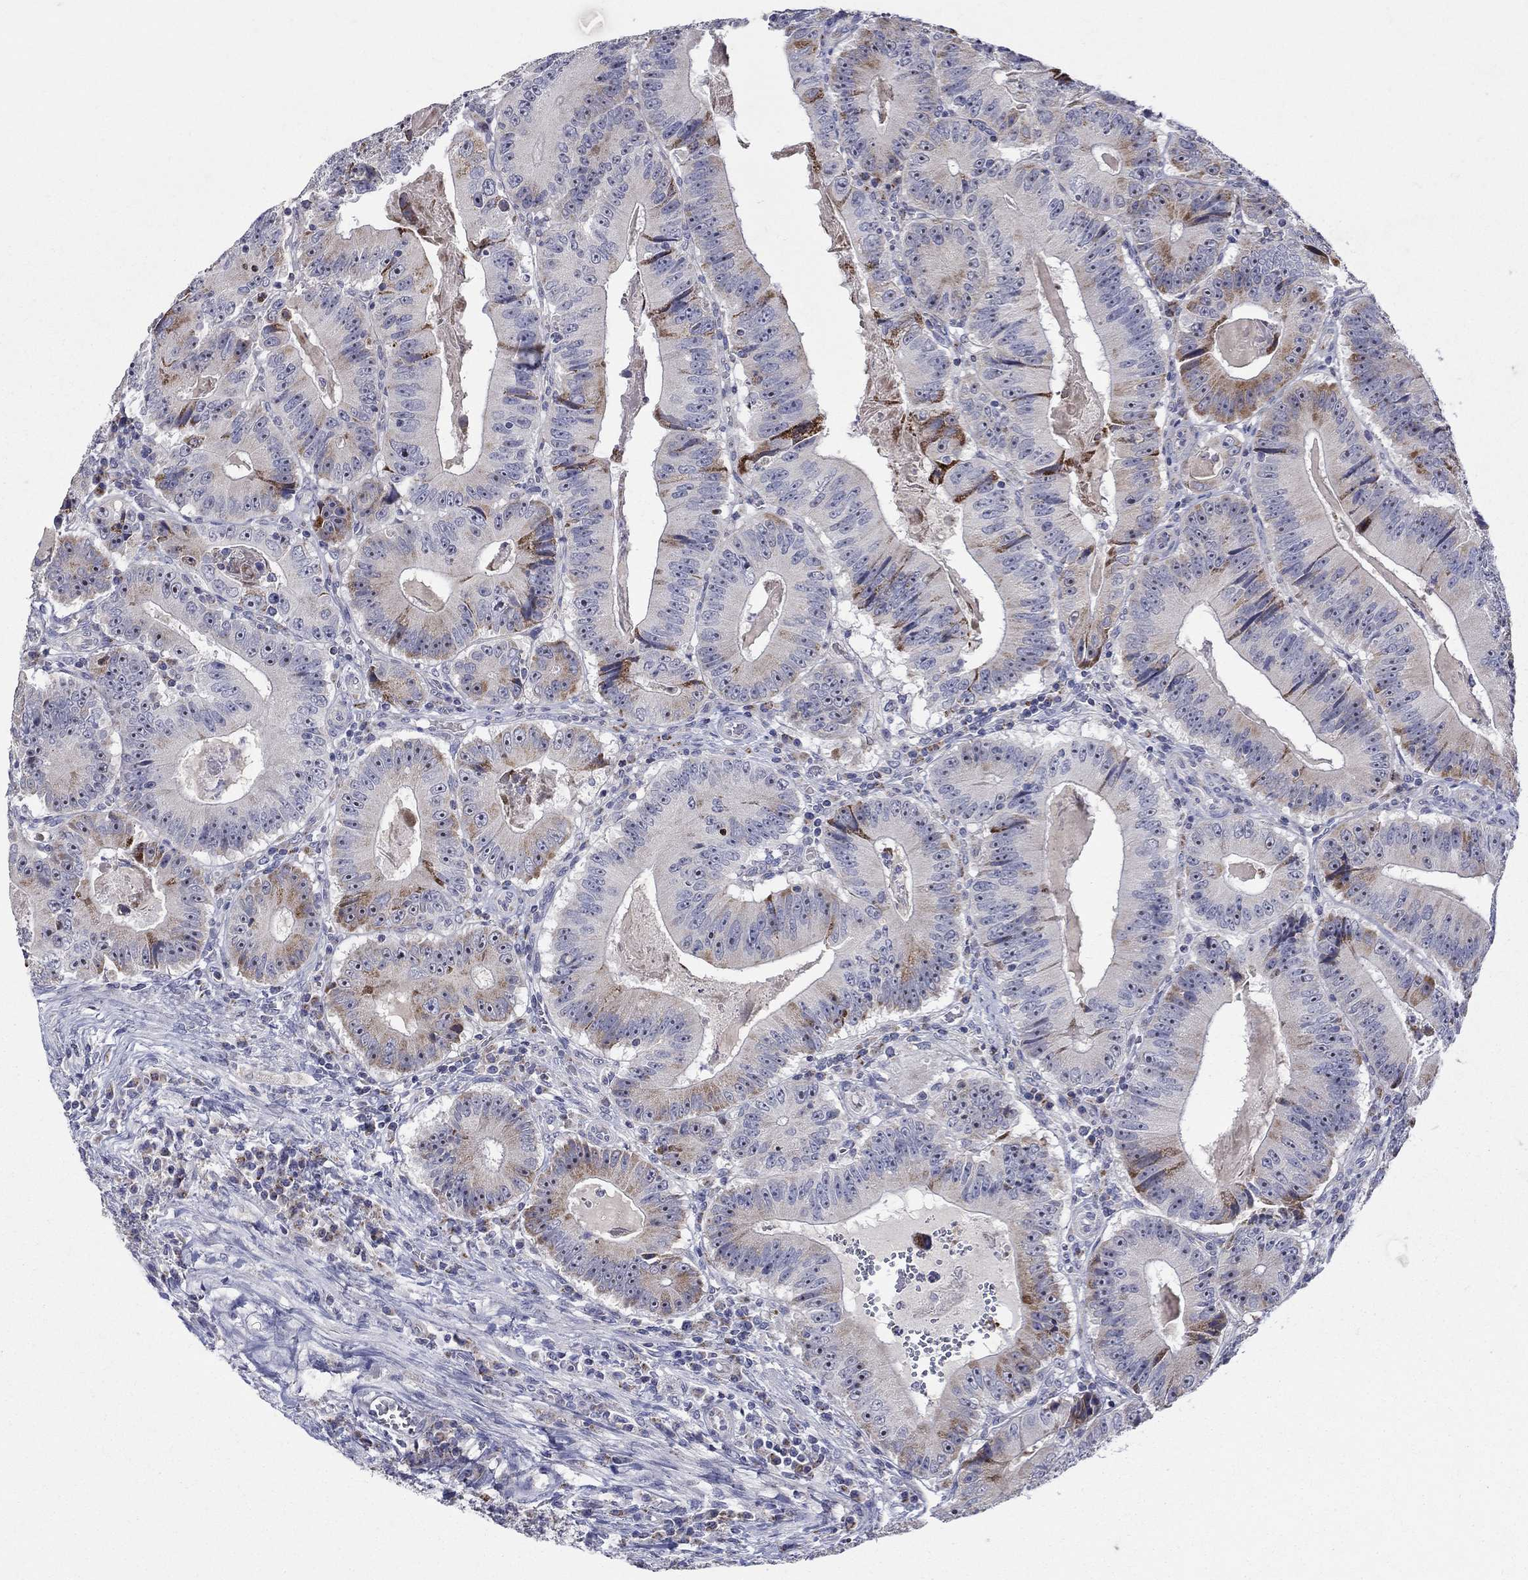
{"staining": {"intensity": "strong", "quantity": "25%-75%", "location": "cytoplasmic/membranous"}, "tissue": "colorectal cancer", "cell_type": "Tumor cells", "image_type": "cancer", "snomed": [{"axis": "morphology", "description": "Adenocarcinoma, NOS"}, {"axis": "topography", "description": "Colon"}], "caption": "Adenocarcinoma (colorectal) tissue exhibits strong cytoplasmic/membranous expression in approximately 25%-75% of tumor cells, visualized by immunohistochemistry.", "gene": "HMX2", "patient": {"sex": "female", "age": 86}}